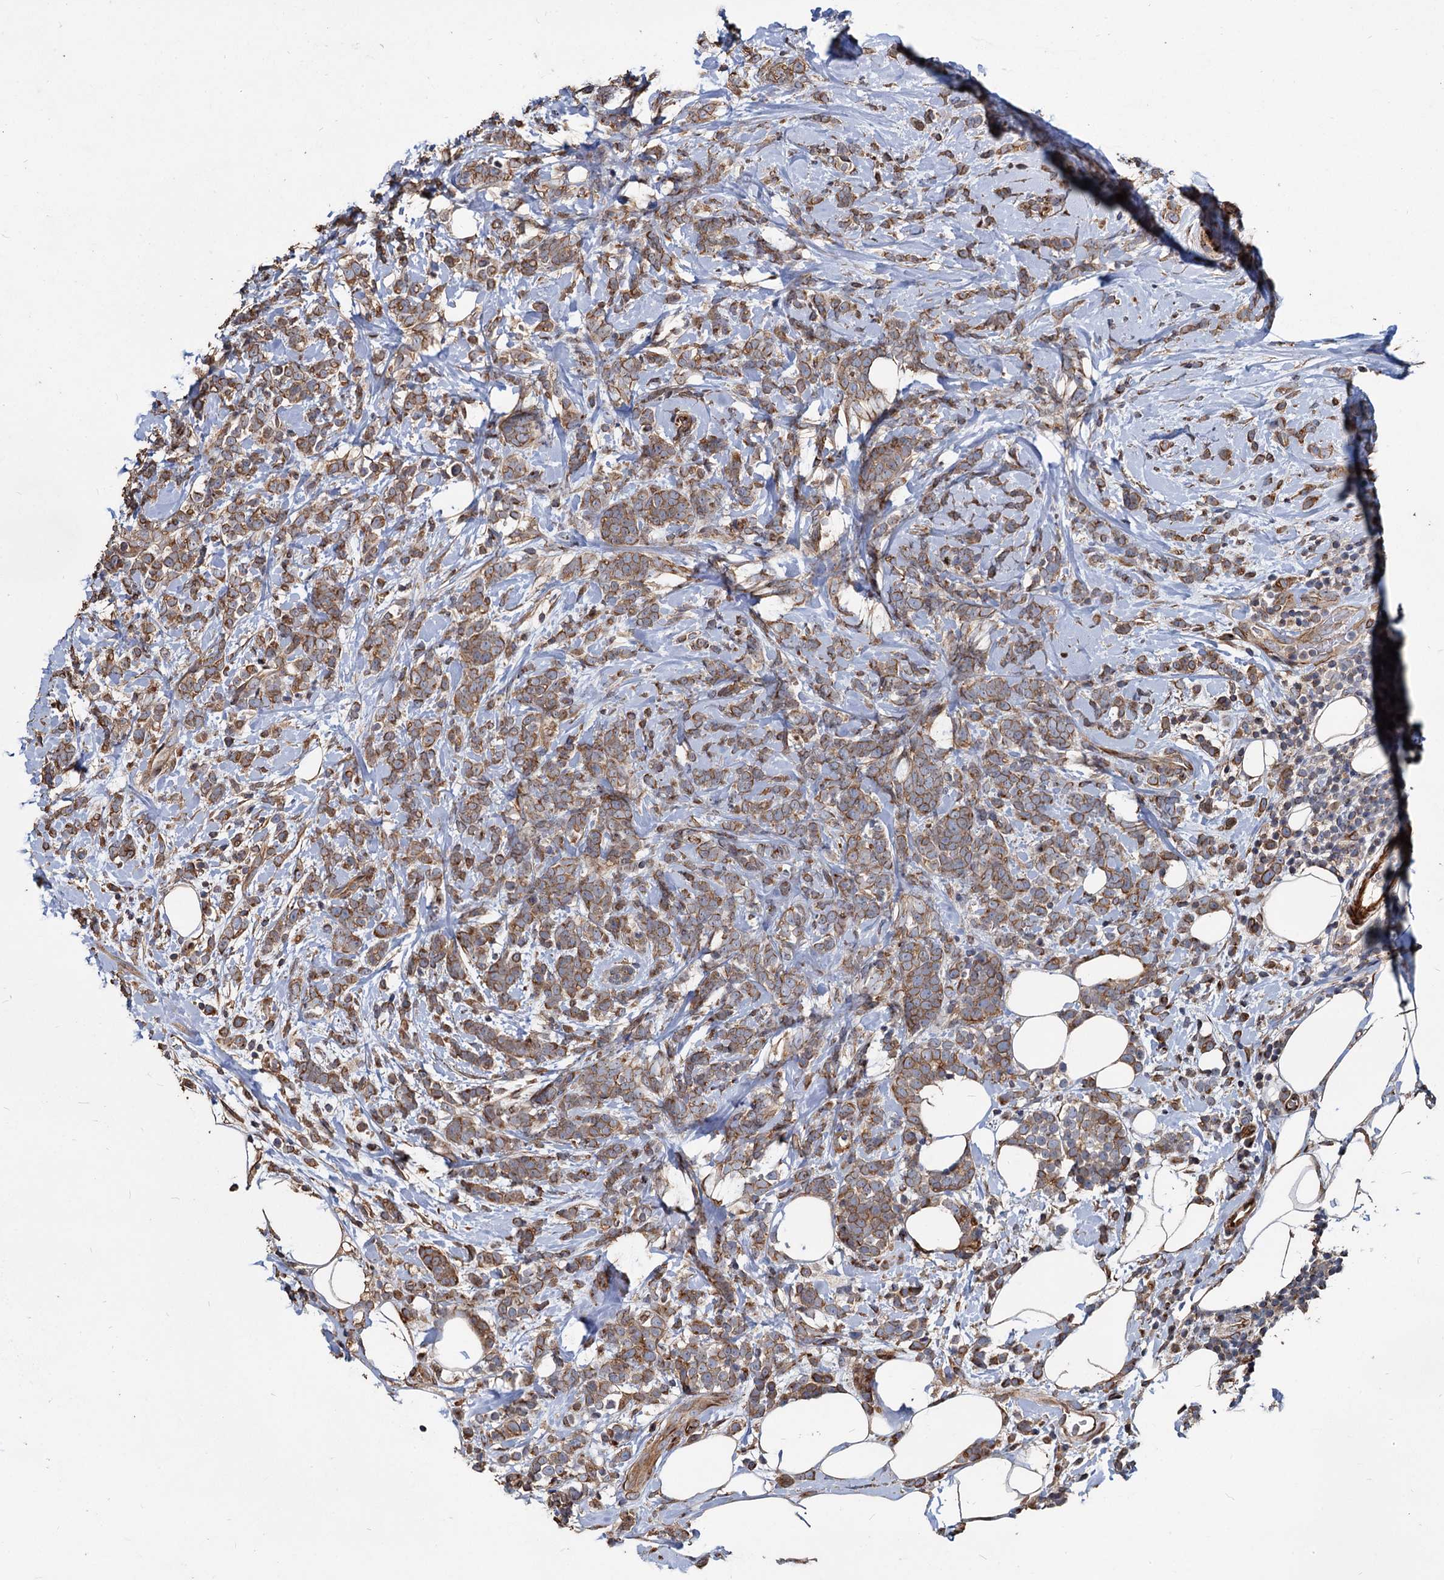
{"staining": {"intensity": "moderate", "quantity": ">75%", "location": "cytoplasmic/membranous"}, "tissue": "breast cancer", "cell_type": "Tumor cells", "image_type": "cancer", "snomed": [{"axis": "morphology", "description": "Lobular carcinoma"}, {"axis": "topography", "description": "Breast"}], "caption": "Moderate cytoplasmic/membranous positivity is seen in about >75% of tumor cells in breast cancer (lobular carcinoma). The staining was performed using DAB to visualize the protein expression in brown, while the nuclei were stained in blue with hematoxylin (Magnification: 20x).", "gene": "DEPDC4", "patient": {"sex": "female", "age": 58}}